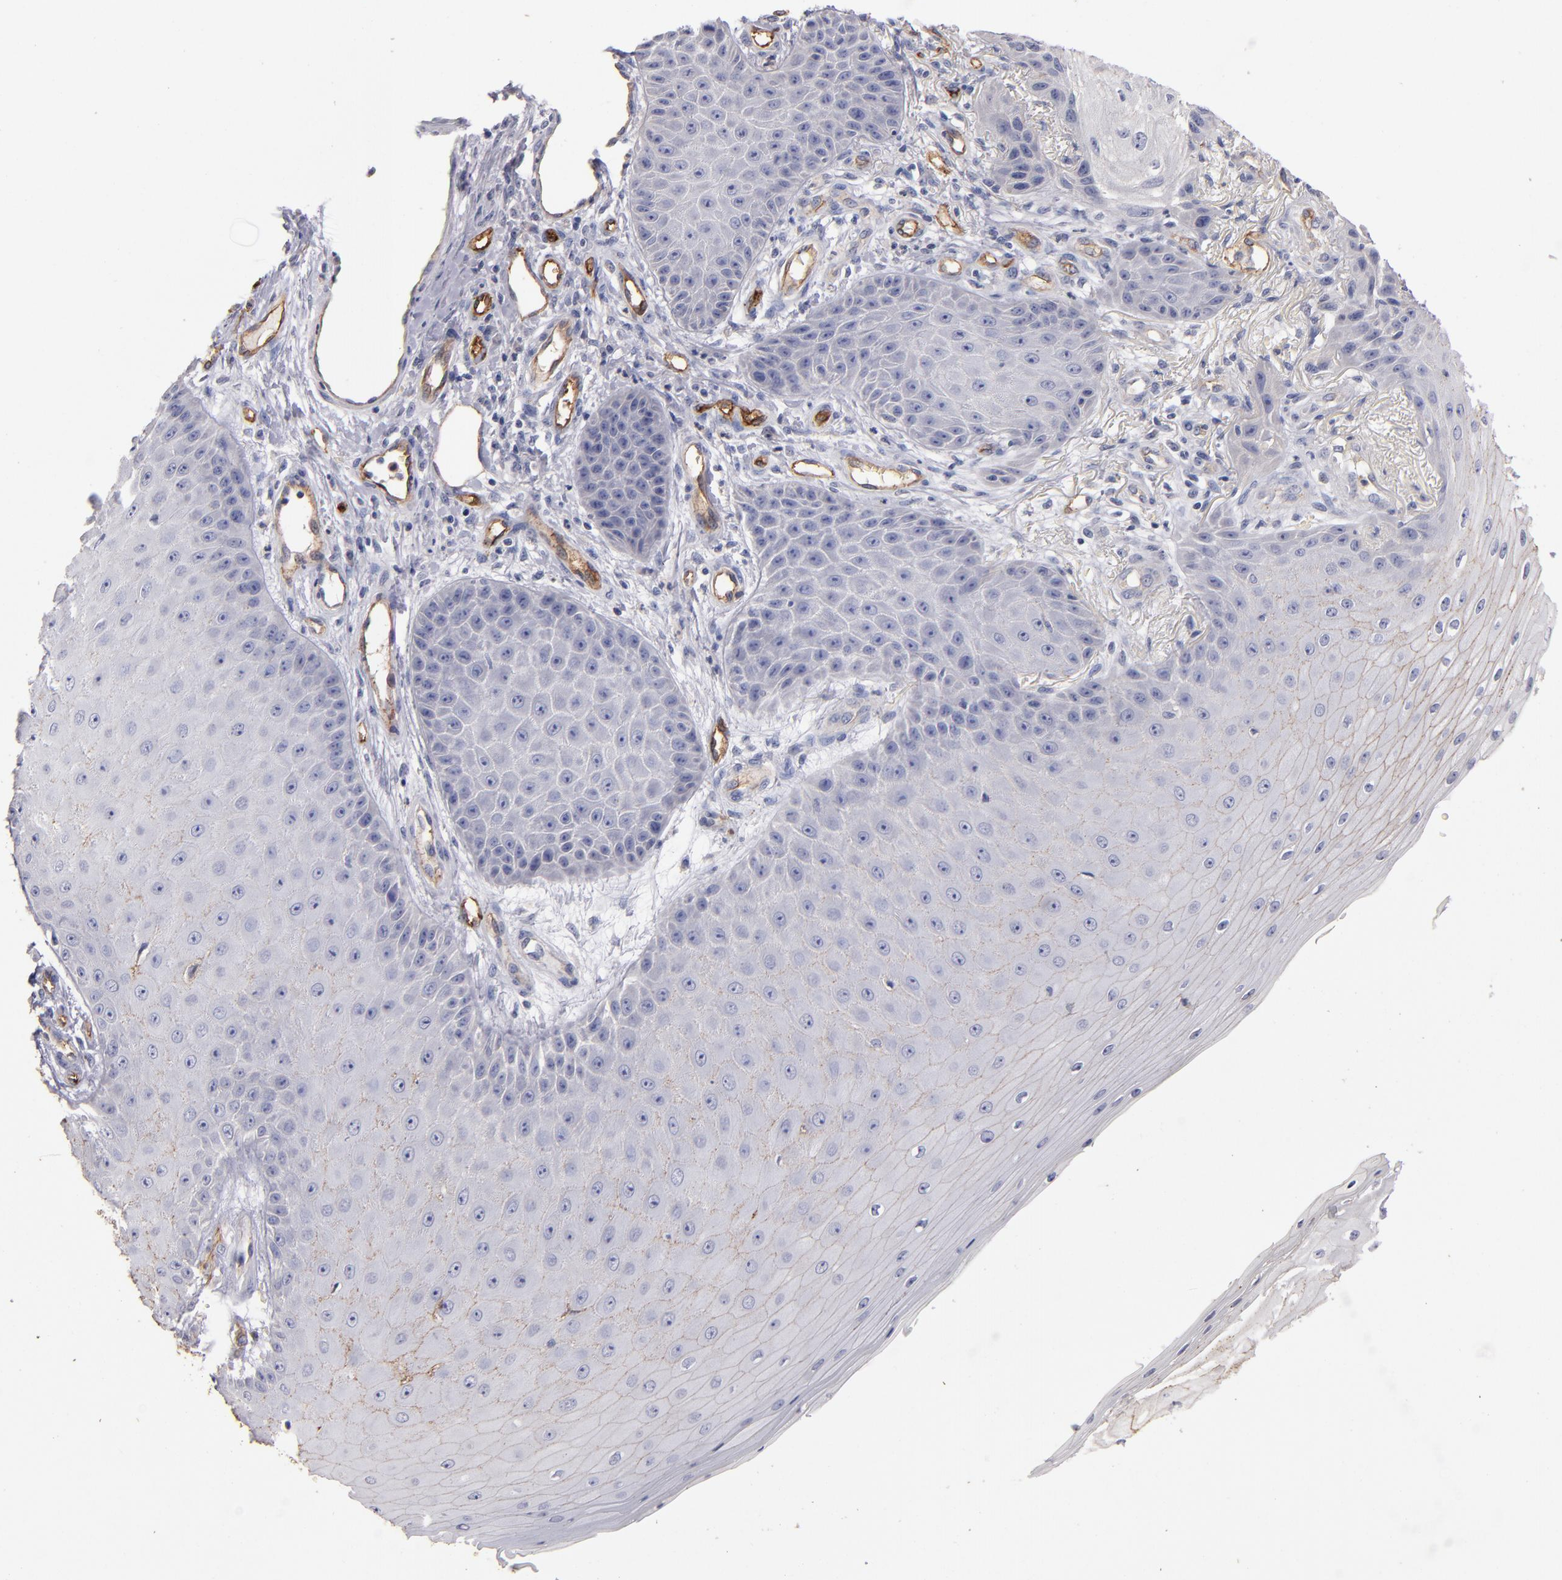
{"staining": {"intensity": "weak", "quantity": "<25%", "location": "cytoplasmic/membranous"}, "tissue": "skin cancer", "cell_type": "Tumor cells", "image_type": "cancer", "snomed": [{"axis": "morphology", "description": "Squamous cell carcinoma, NOS"}, {"axis": "topography", "description": "Skin"}], "caption": "Micrograph shows no protein expression in tumor cells of skin squamous cell carcinoma tissue.", "gene": "CLDN5", "patient": {"sex": "female", "age": 40}}